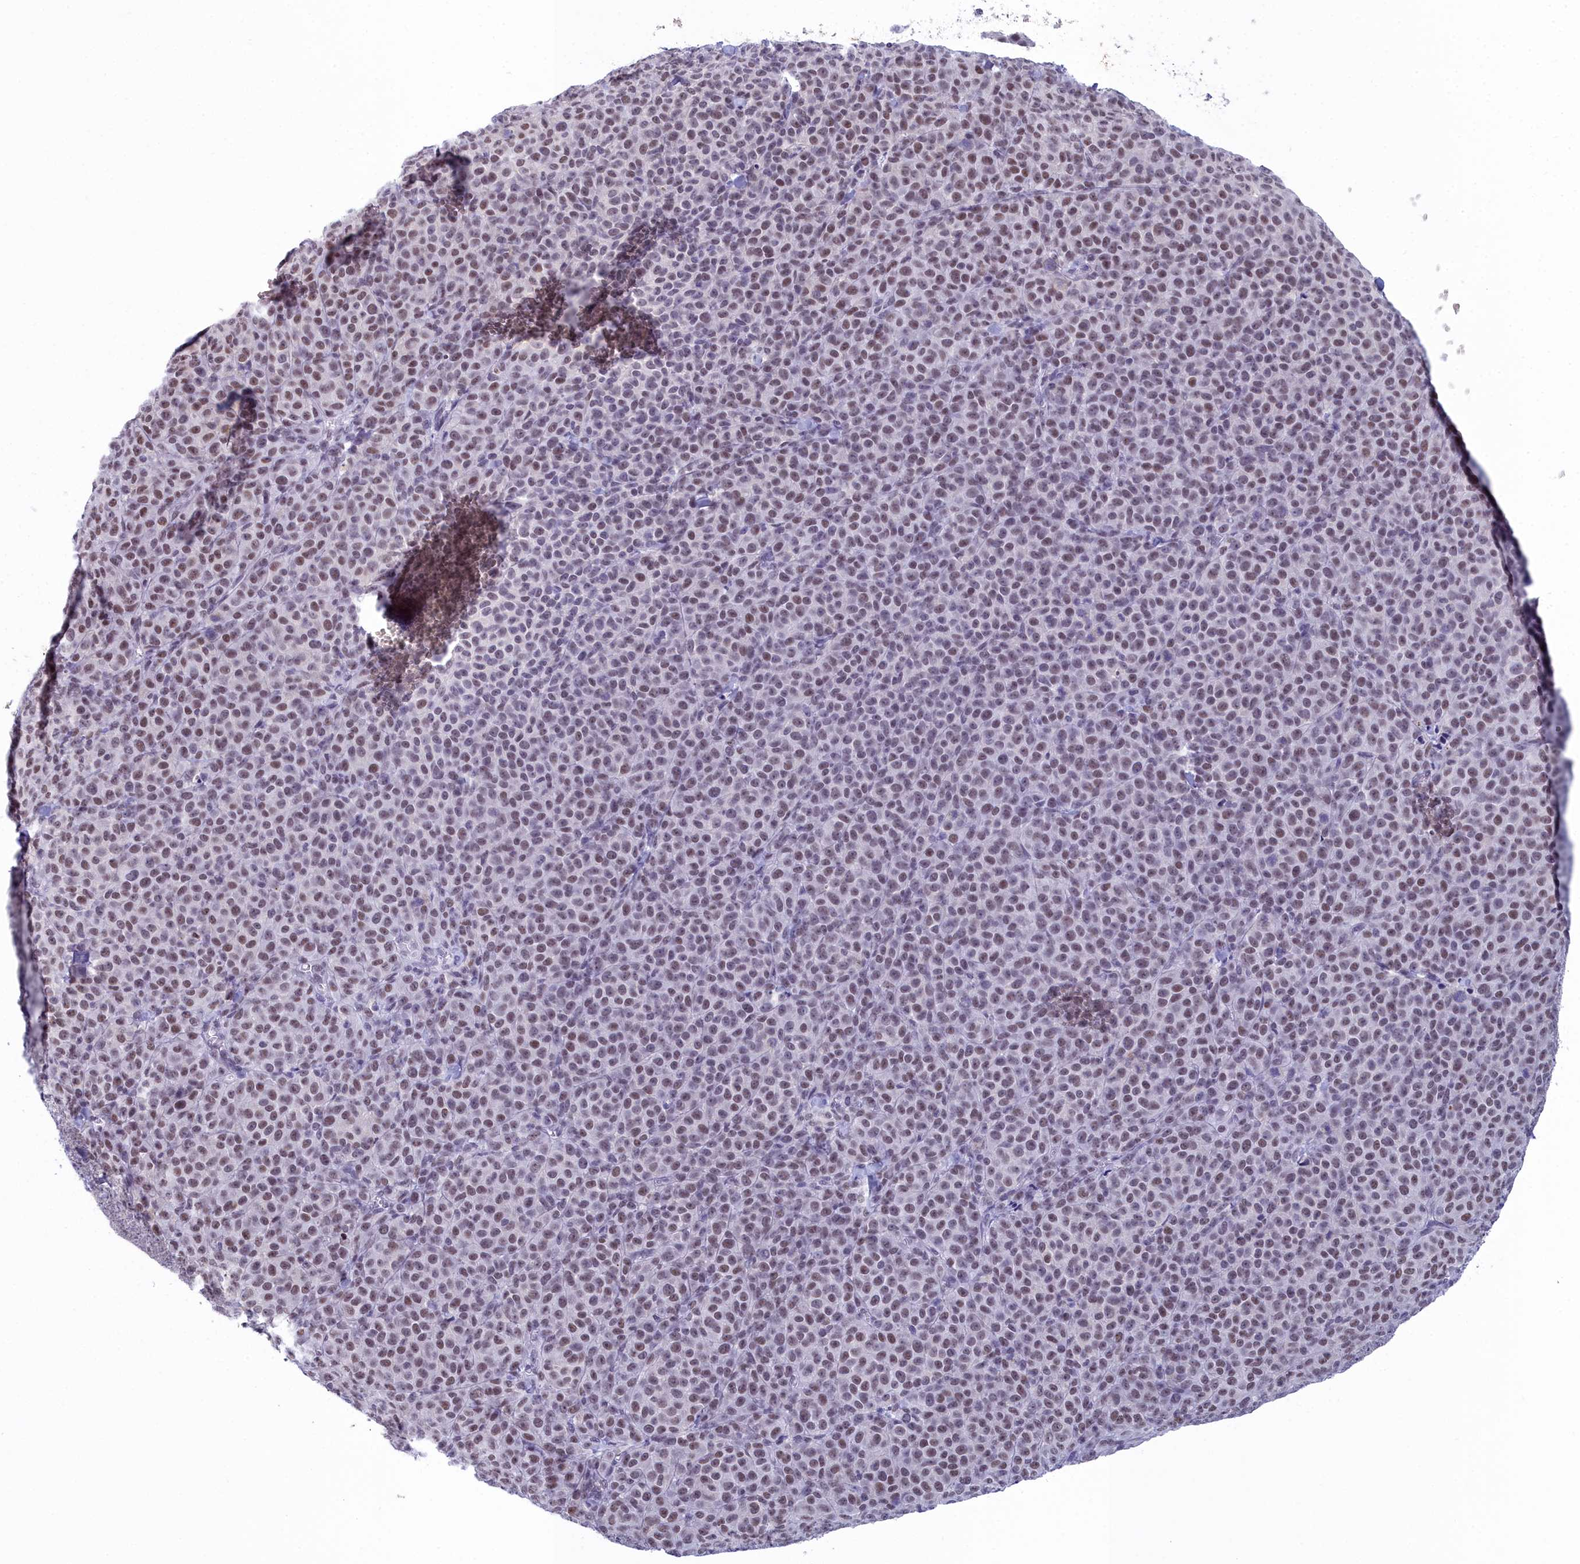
{"staining": {"intensity": "moderate", "quantity": ">75%", "location": "nuclear"}, "tissue": "melanoma", "cell_type": "Tumor cells", "image_type": "cancer", "snomed": [{"axis": "morphology", "description": "Normal tissue, NOS"}, {"axis": "morphology", "description": "Malignant melanoma, NOS"}, {"axis": "topography", "description": "Skin"}], "caption": "Human malignant melanoma stained for a protein (brown) reveals moderate nuclear positive expression in about >75% of tumor cells.", "gene": "CCDC97", "patient": {"sex": "female", "age": 34}}